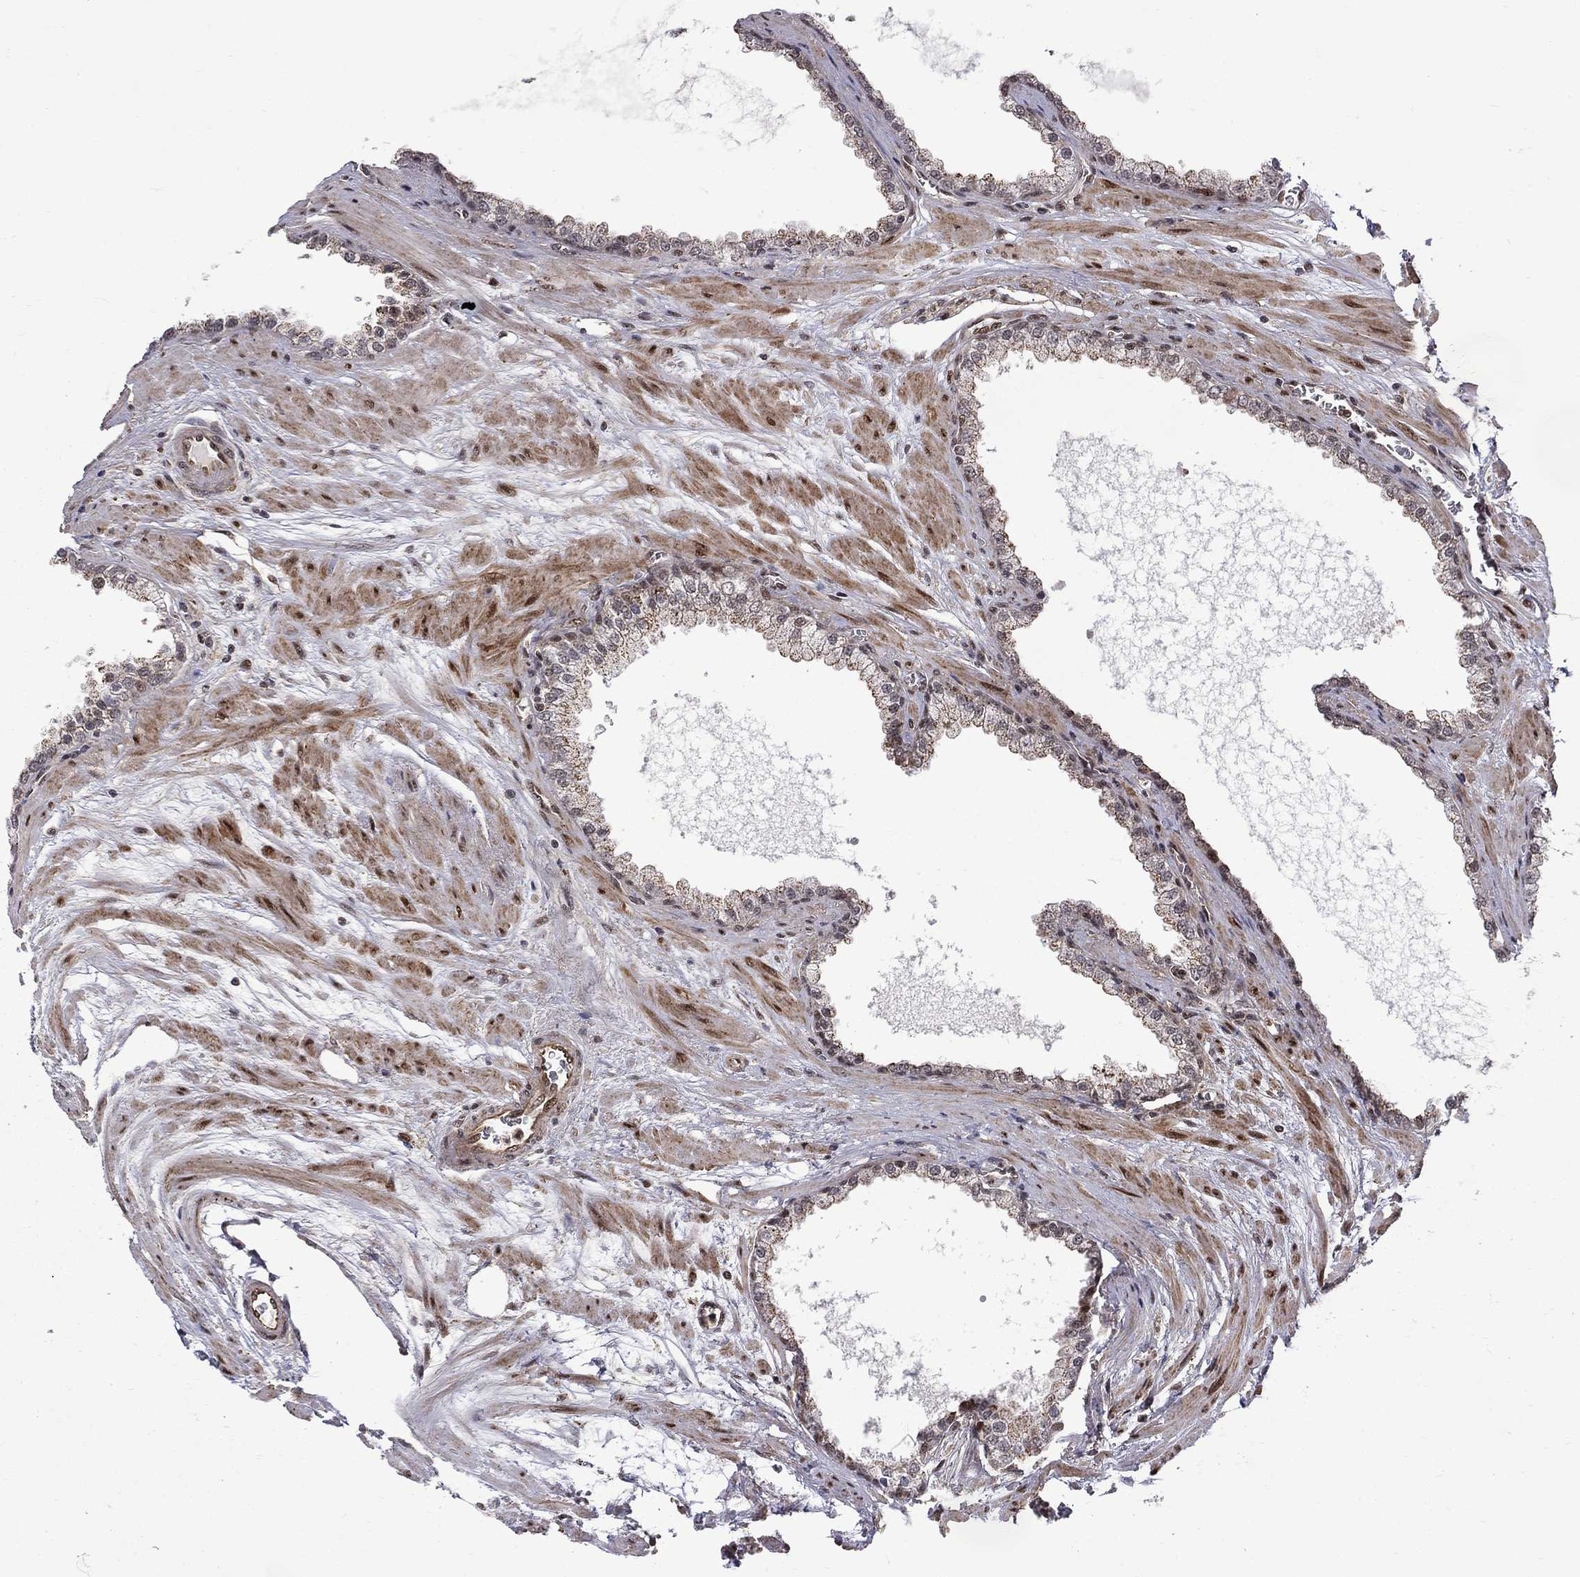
{"staining": {"intensity": "moderate", "quantity": "25%-75%", "location": "cytoplasmic/membranous"}, "tissue": "prostate cancer", "cell_type": "Tumor cells", "image_type": "cancer", "snomed": [{"axis": "morphology", "description": "Adenocarcinoma, NOS"}, {"axis": "topography", "description": "Prostate"}], "caption": "An IHC micrograph of tumor tissue is shown. Protein staining in brown shows moderate cytoplasmic/membranous positivity in prostate cancer (adenocarcinoma) within tumor cells.", "gene": "KPNA3", "patient": {"sex": "male", "age": 67}}